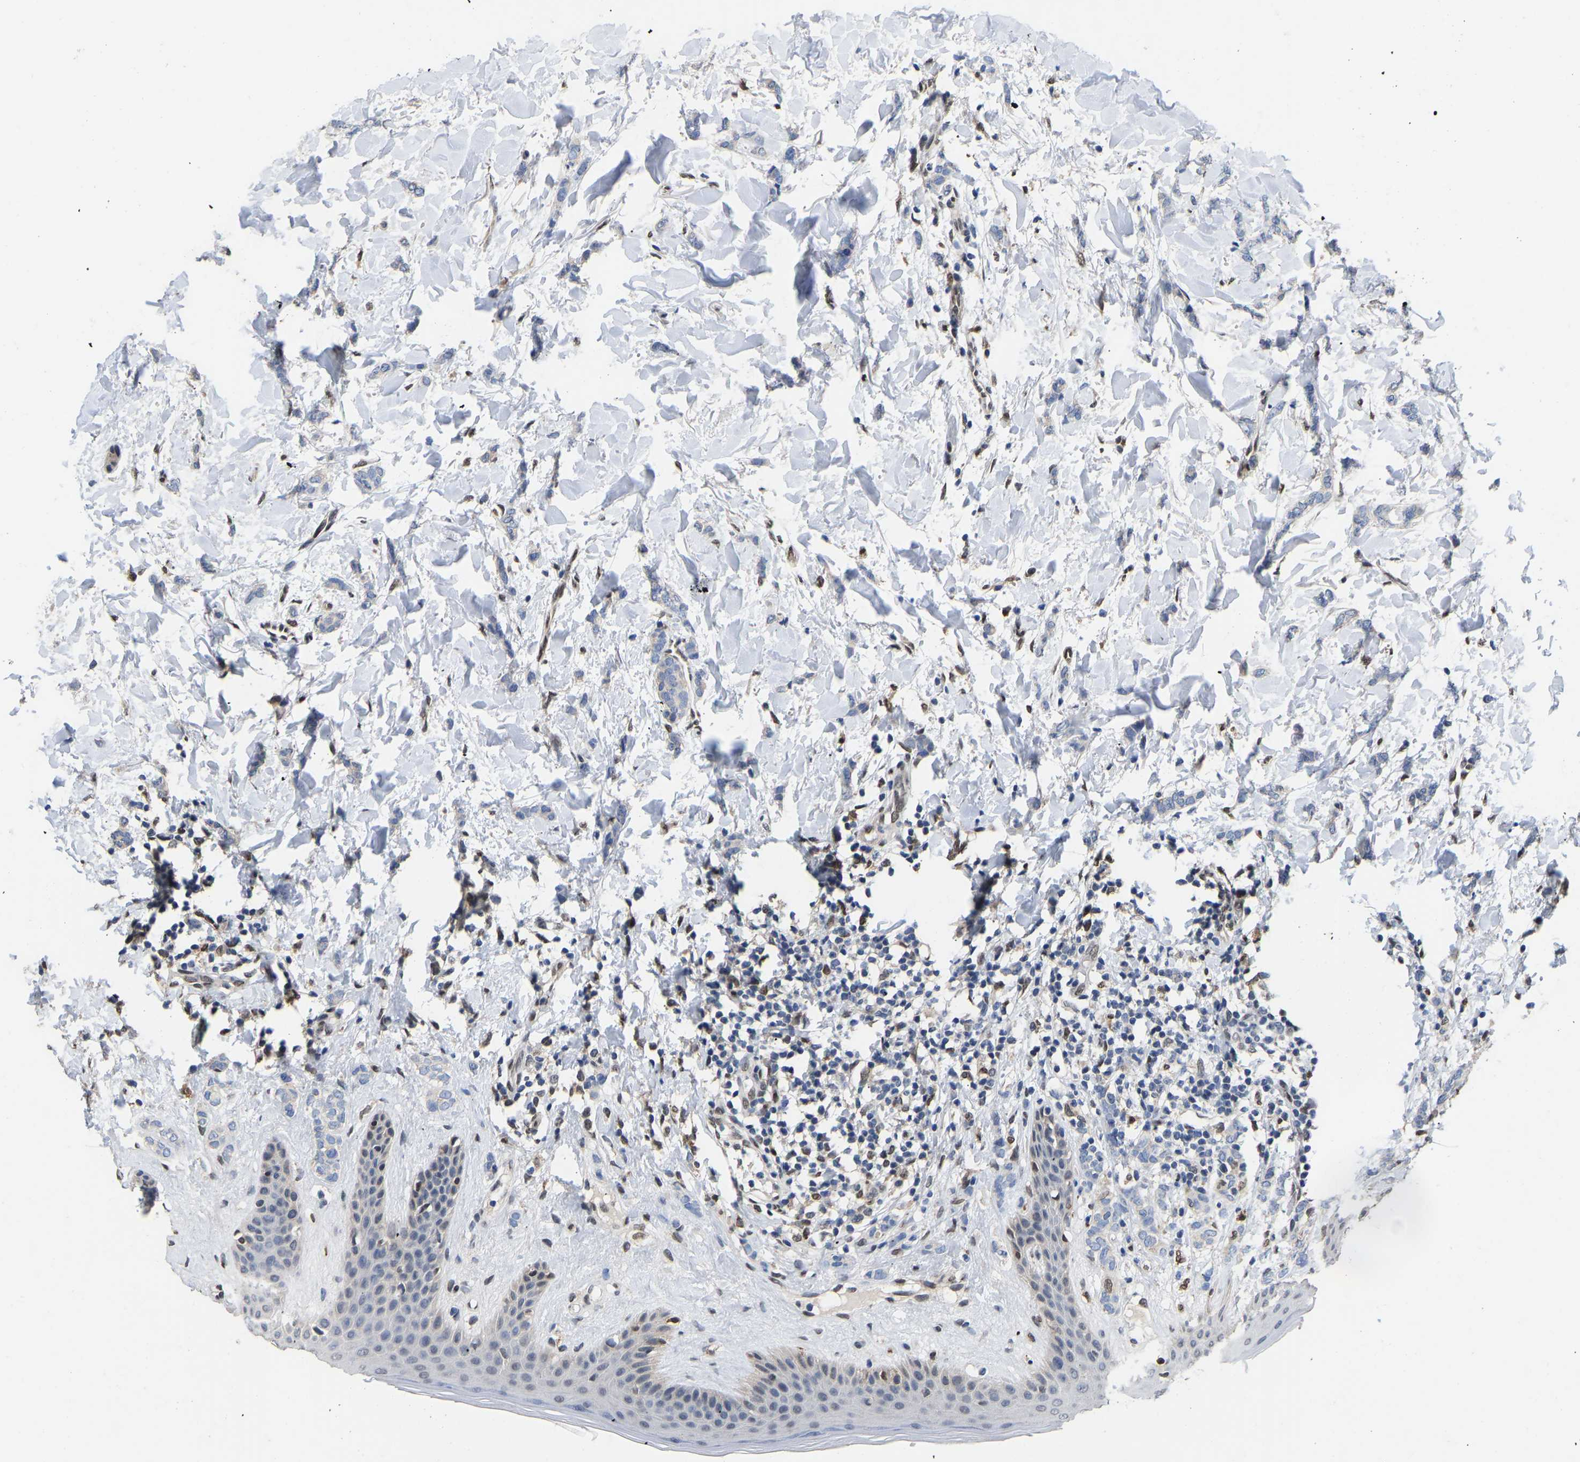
{"staining": {"intensity": "negative", "quantity": "none", "location": "none"}, "tissue": "breast cancer", "cell_type": "Tumor cells", "image_type": "cancer", "snomed": [{"axis": "morphology", "description": "Lobular carcinoma"}, {"axis": "topography", "description": "Skin"}, {"axis": "topography", "description": "Breast"}], "caption": "A histopathology image of human breast cancer is negative for staining in tumor cells.", "gene": "QKI", "patient": {"sex": "female", "age": 46}}